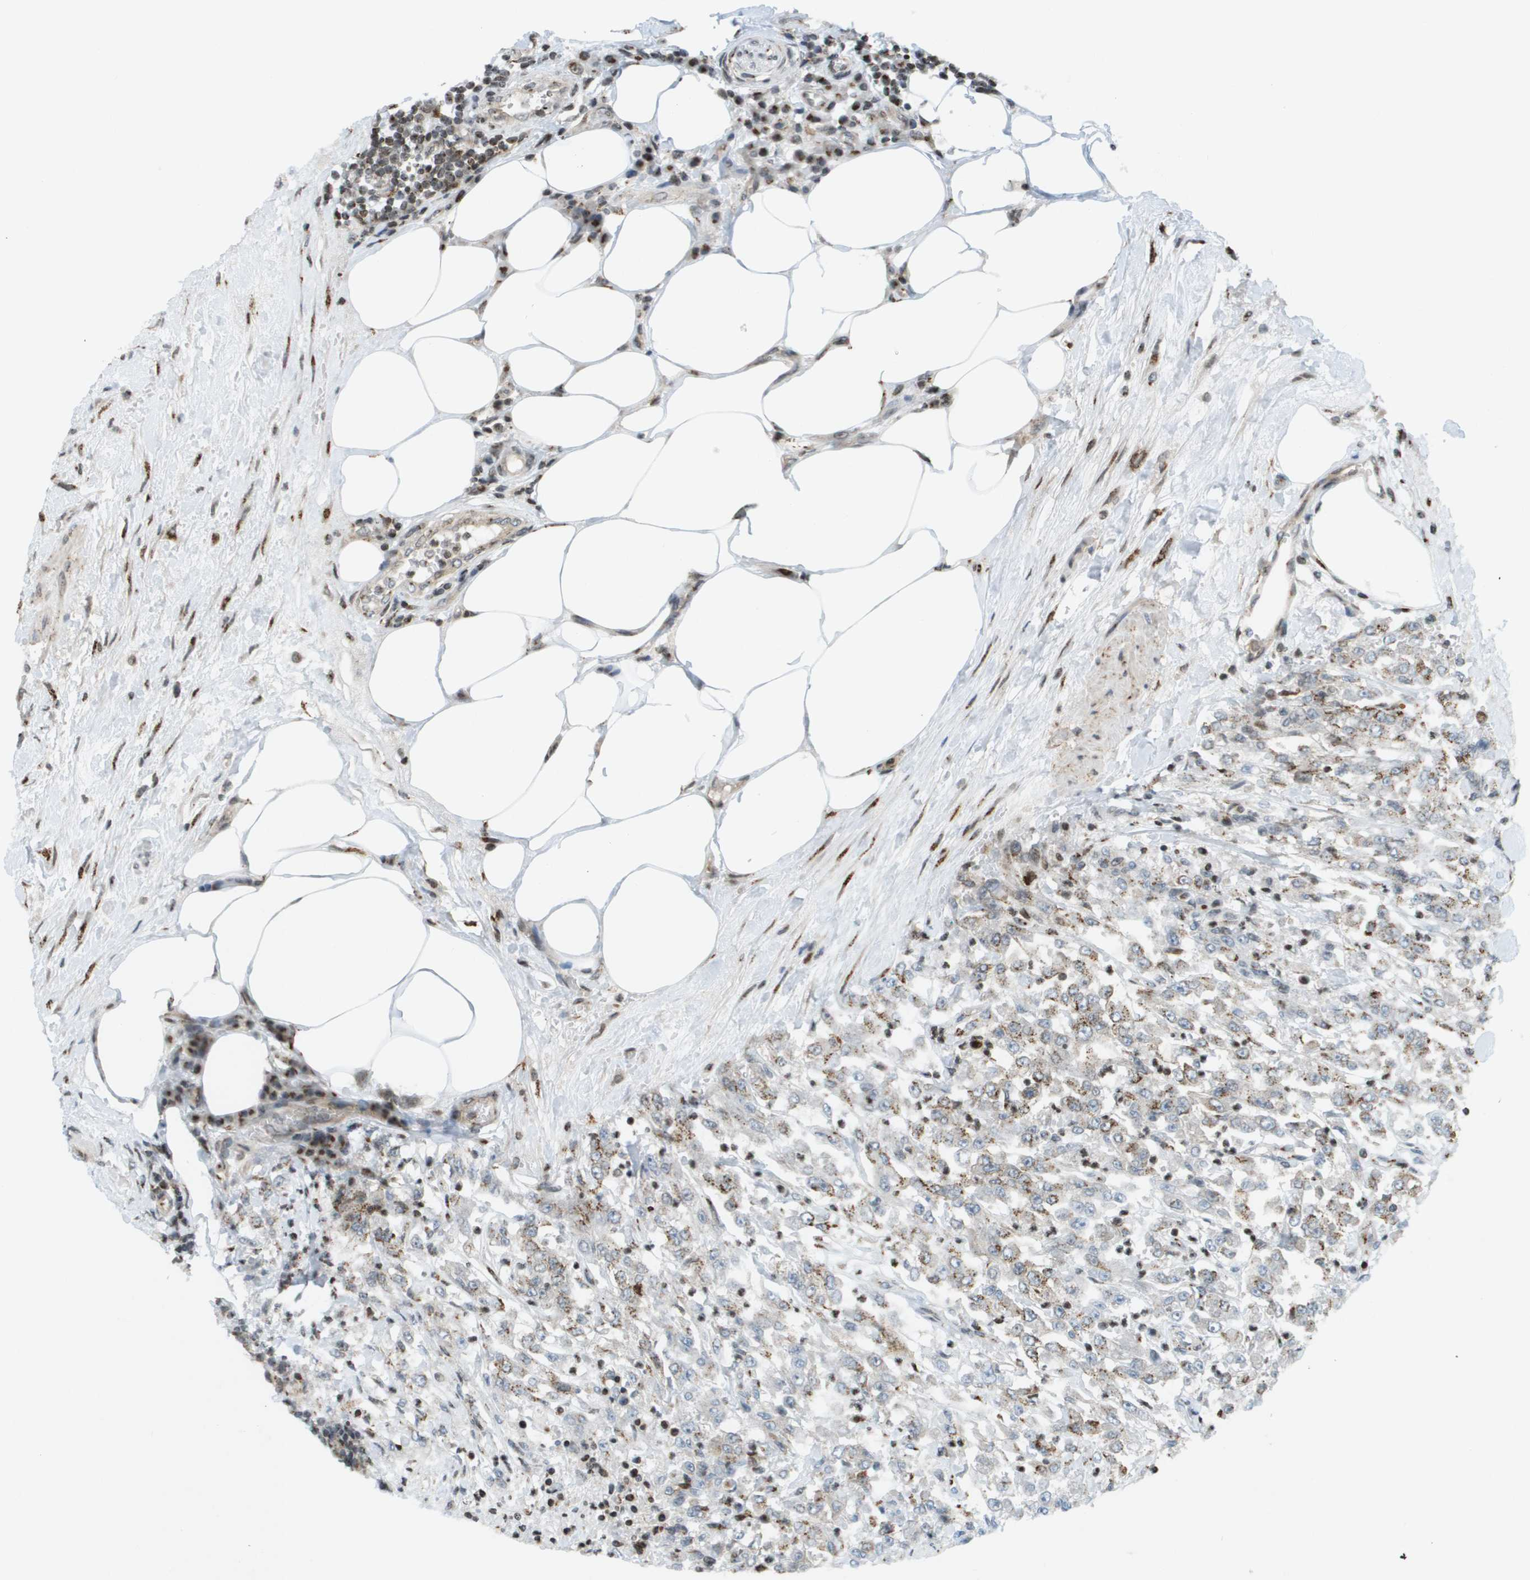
{"staining": {"intensity": "moderate", "quantity": "25%-75%", "location": "cytoplasmic/membranous"}, "tissue": "urothelial cancer", "cell_type": "Tumor cells", "image_type": "cancer", "snomed": [{"axis": "morphology", "description": "Urothelial carcinoma, High grade"}, {"axis": "topography", "description": "Urinary bladder"}], "caption": "Immunohistochemical staining of human urothelial cancer reveals moderate cytoplasmic/membranous protein positivity in approximately 25%-75% of tumor cells. The protein of interest is stained brown, and the nuclei are stained in blue (DAB IHC with brightfield microscopy, high magnification).", "gene": "EVC", "patient": {"sex": "male", "age": 46}}